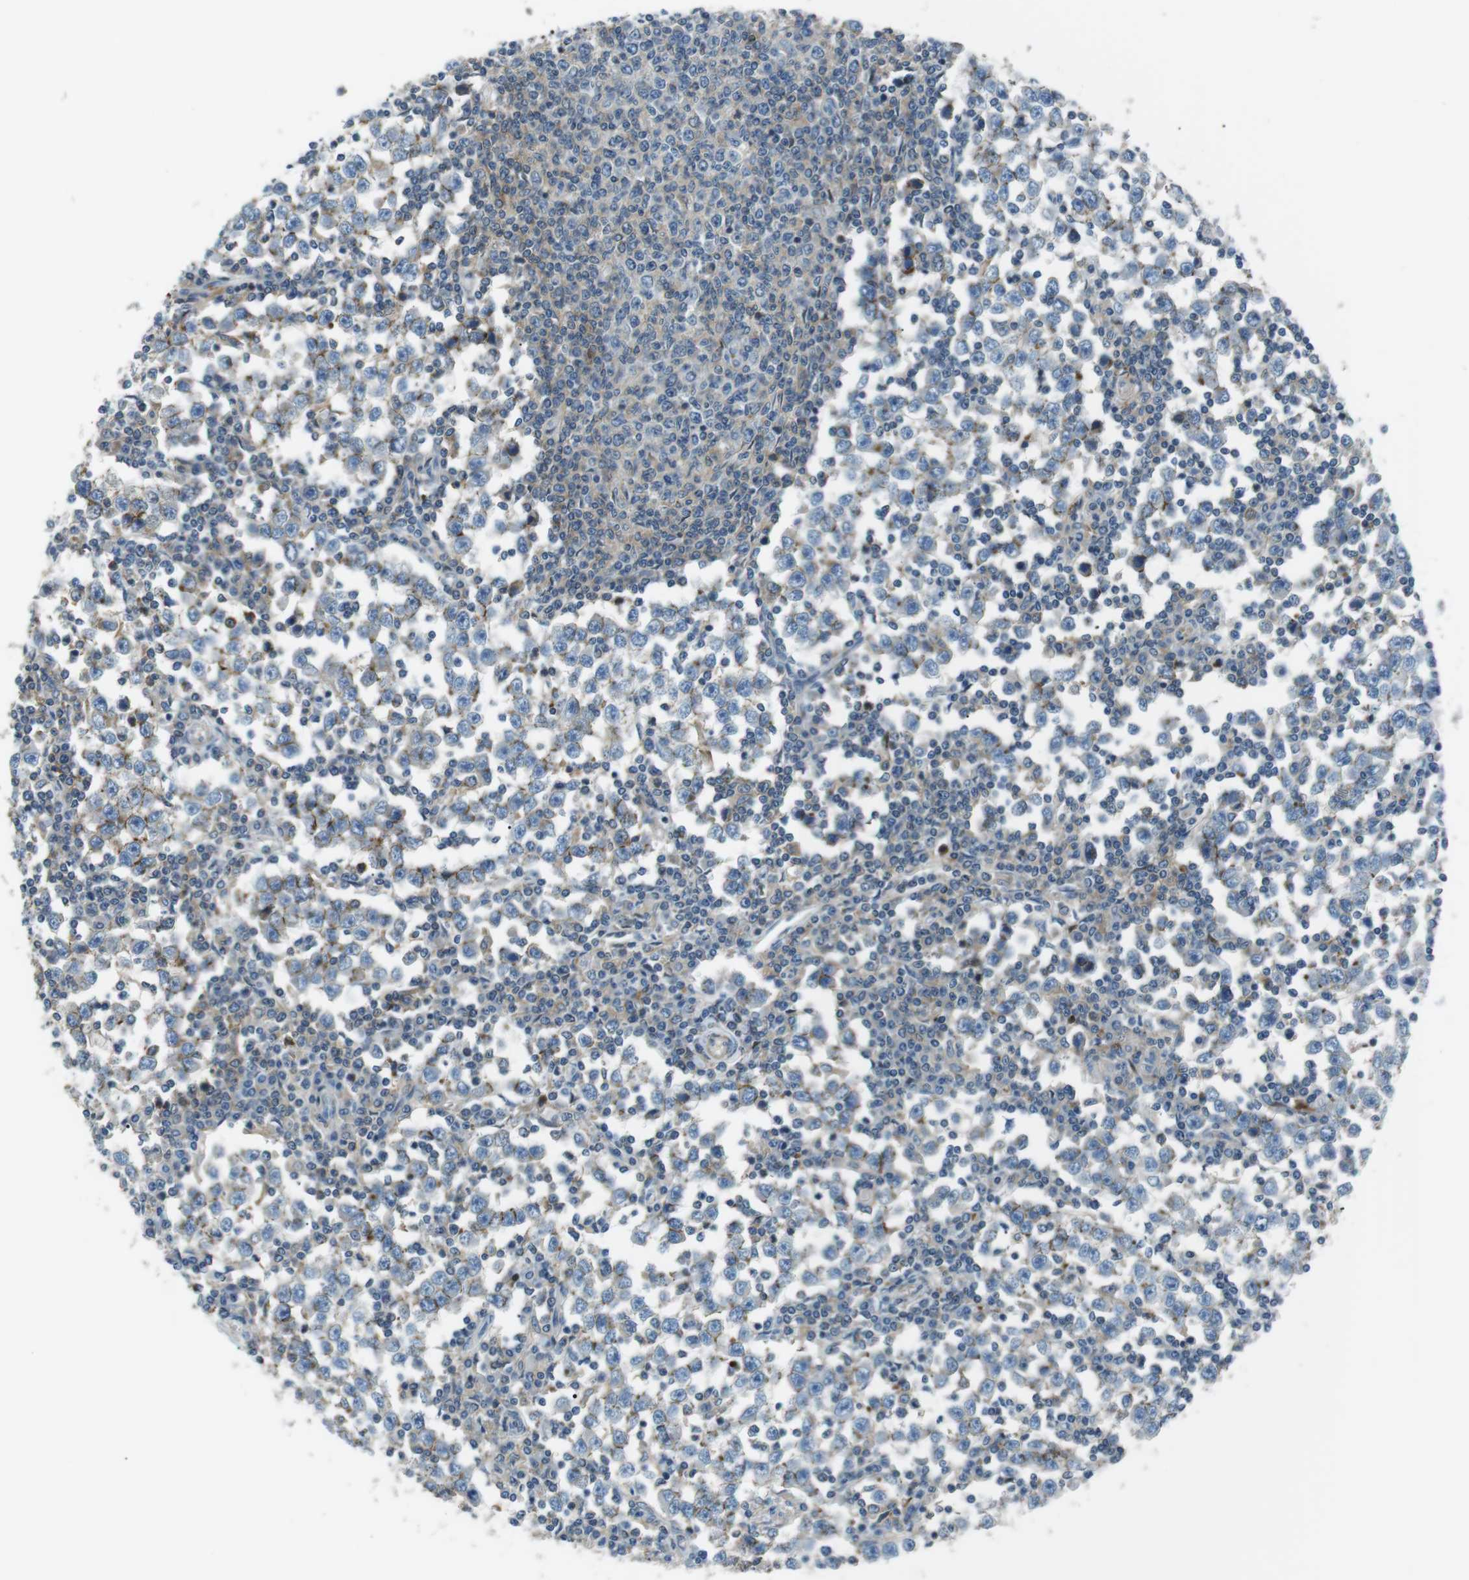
{"staining": {"intensity": "weak", "quantity": "<25%", "location": "cytoplasmic/membranous"}, "tissue": "testis cancer", "cell_type": "Tumor cells", "image_type": "cancer", "snomed": [{"axis": "morphology", "description": "Seminoma, NOS"}, {"axis": "topography", "description": "Testis"}], "caption": "Immunohistochemistry photomicrograph of neoplastic tissue: human testis cancer (seminoma) stained with DAB demonstrates no significant protein staining in tumor cells.", "gene": "ARVCF", "patient": {"sex": "male", "age": 65}}